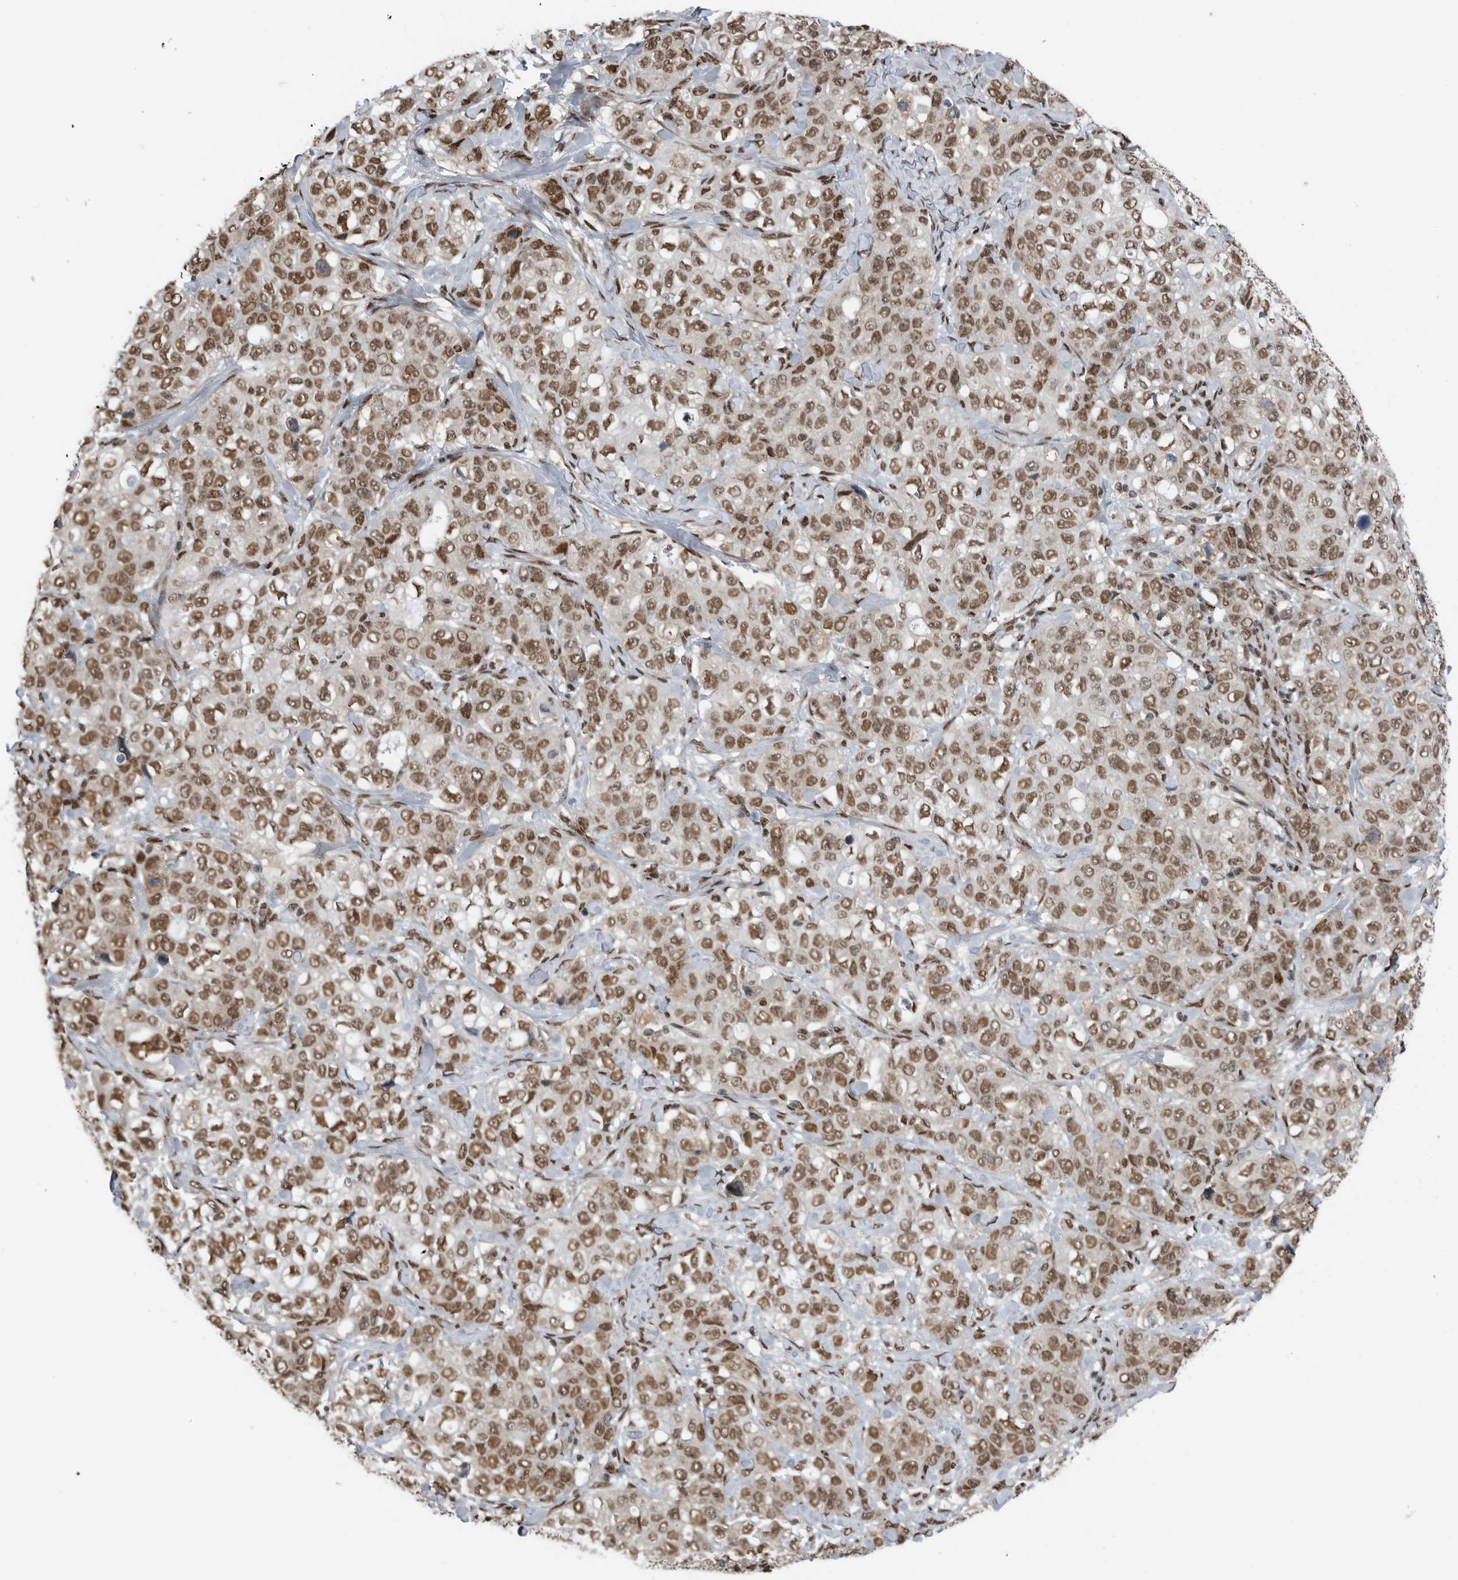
{"staining": {"intensity": "moderate", "quantity": ">75%", "location": "nuclear"}, "tissue": "stomach cancer", "cell_type": "Tumor cells", "image_type": "cancer", "snomed": [{"axis": "morphology", "description": "Adenocarcinoma, NOS"}, {"axis": "topography", "description": "Stomach"}], "caption": "Immunohistochemical staining of stomach cancer displays medium levels of moderate nuclear staining in about >75% of tumor cells.", "gene": "BLZF1", "patient": {"sex": "male", "age": 48}}